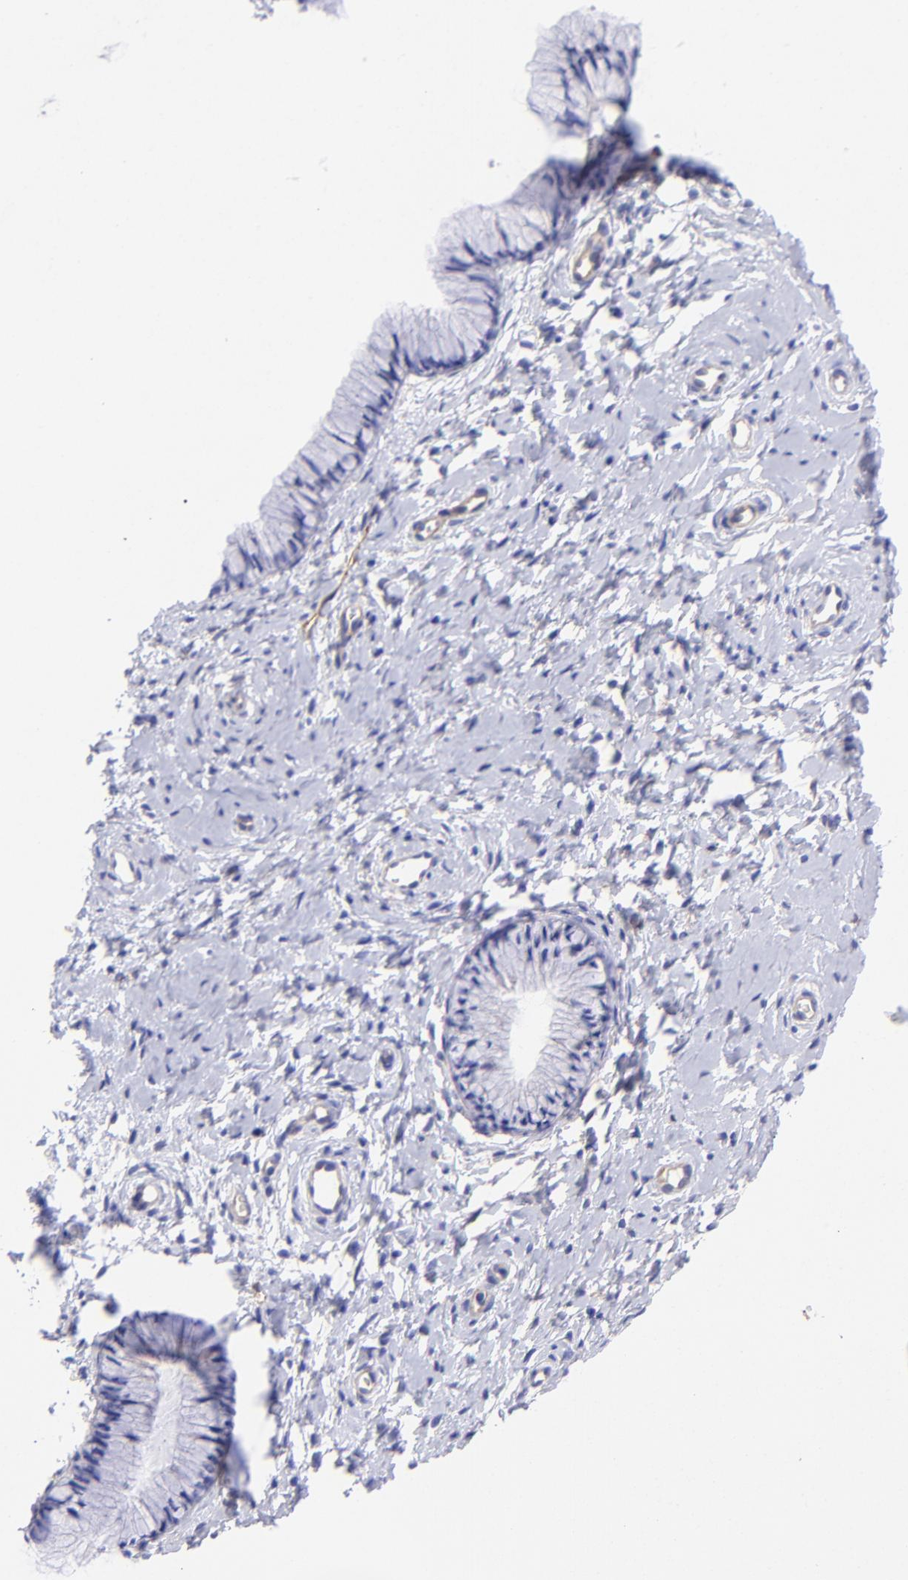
{"staining": {"intensity": "weak", "quantity": ">75%", "location": "cytoplasmic/membranous"}, "tissue": "cervix", "cell_type": "Glandular cells", "image_type": "normal", "snomed": [{"axis": "morphology", "description": "Normal tissue, NOS"}, {"axis": "topography", "description": "Cervix"}], "caption": "An image showing weak cytoplasmic/membranous staining in about >75% of glandular cells in unremarkable cervix, as visualized by brown immunohistochemical staining.", "gene": "PPFIBP1", "patient": {"sex": "female", "age": 46}}